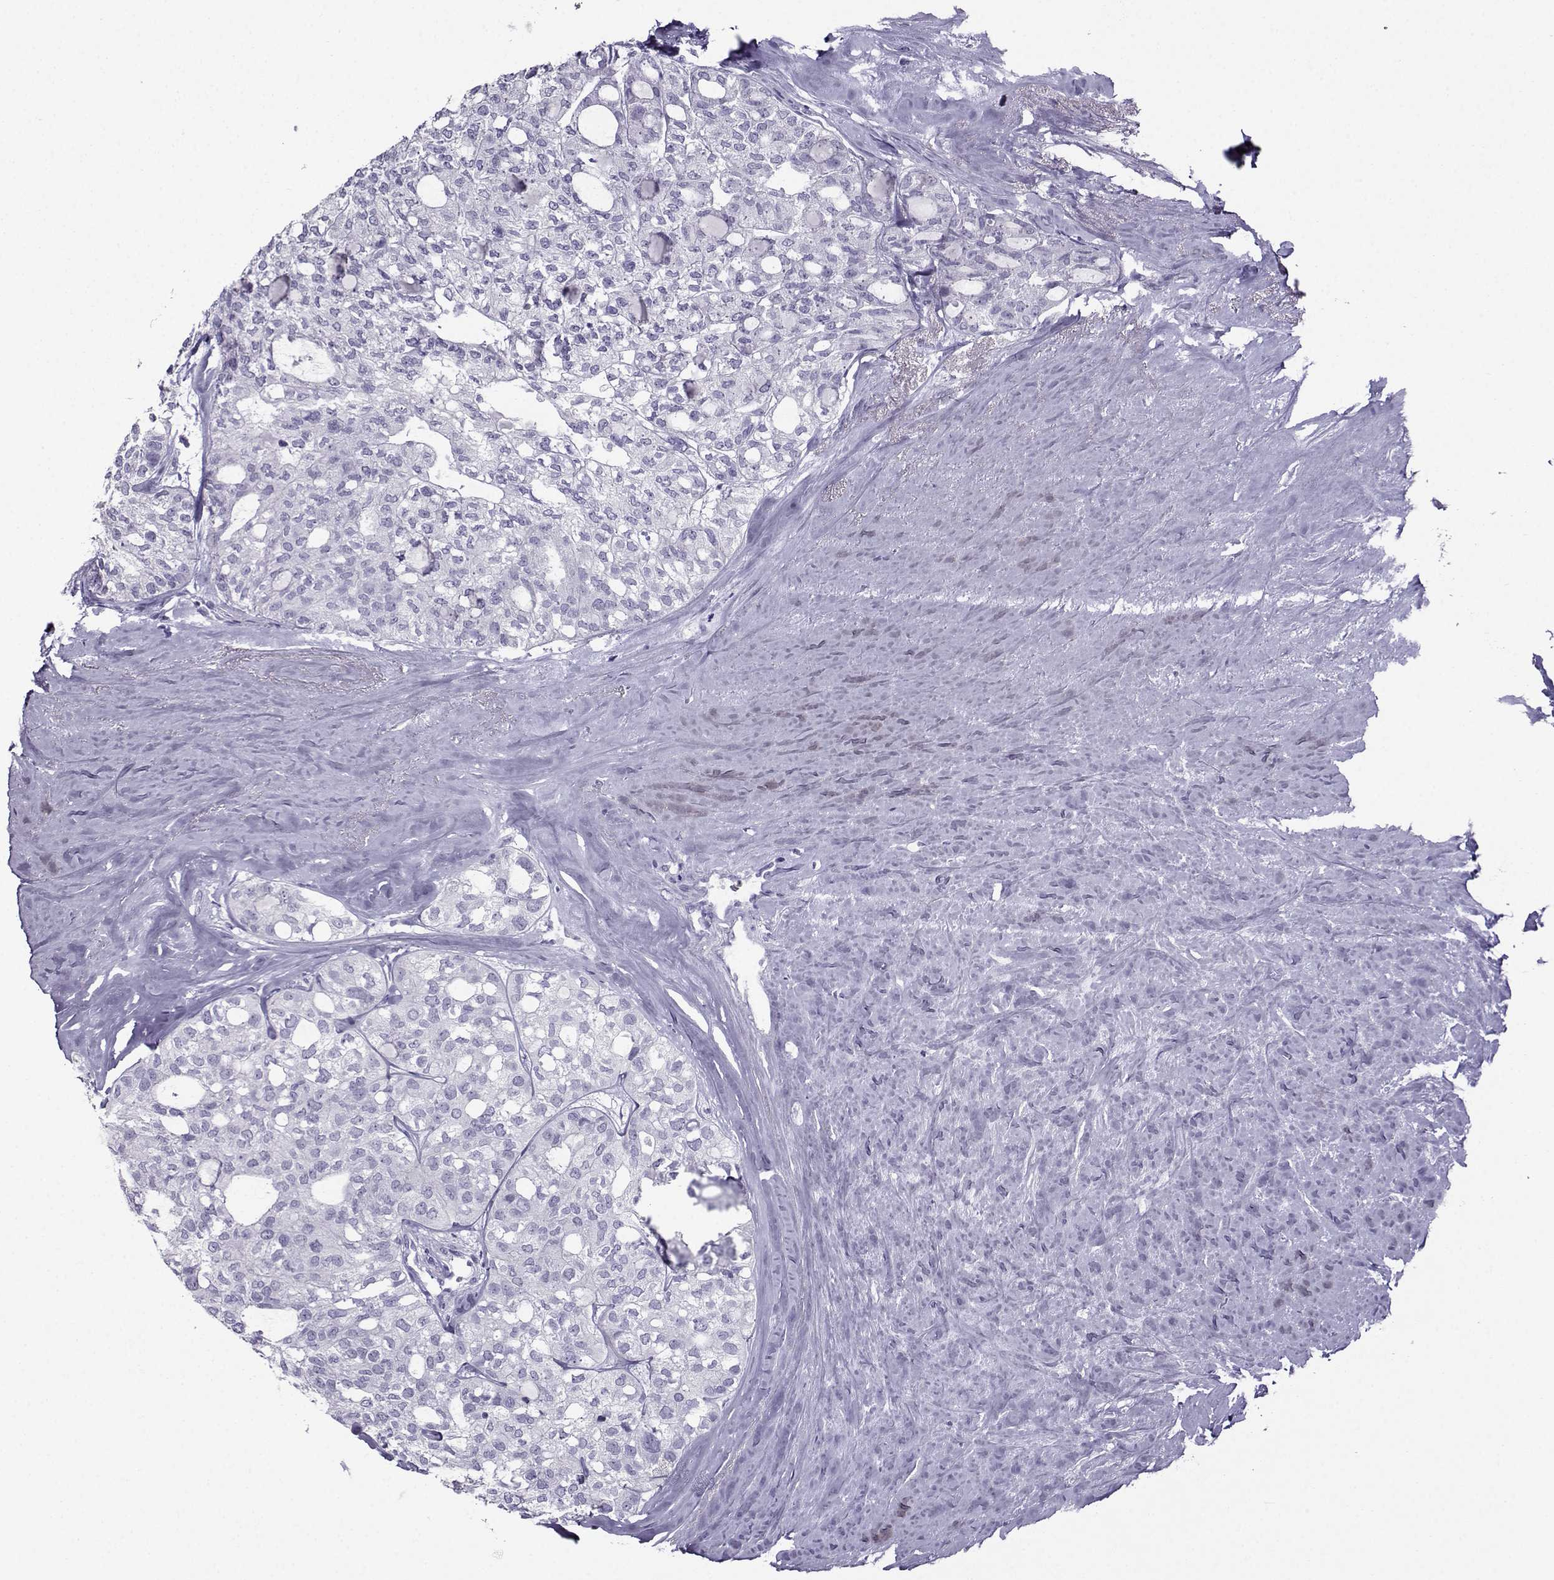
{"staining": {"intensity": "negative", "quantity": "none", "location": "none"}, "tissue": "thyroid cancer", "cell_type": "Tumor cells", "image_type": "cancer", "snomed": [{"axis": "morphology", "description": "Follicular adenoma carcinoma, NOS"}, {"axis": "topography", "description": "Thyroid gland"}], "caption": "The micrograph displays no staining of tumor cells in follicular adenoma carcinoma (thyroid).", "gene": "CRYBB1", "patient": {"sex": "male", "age": 75}}